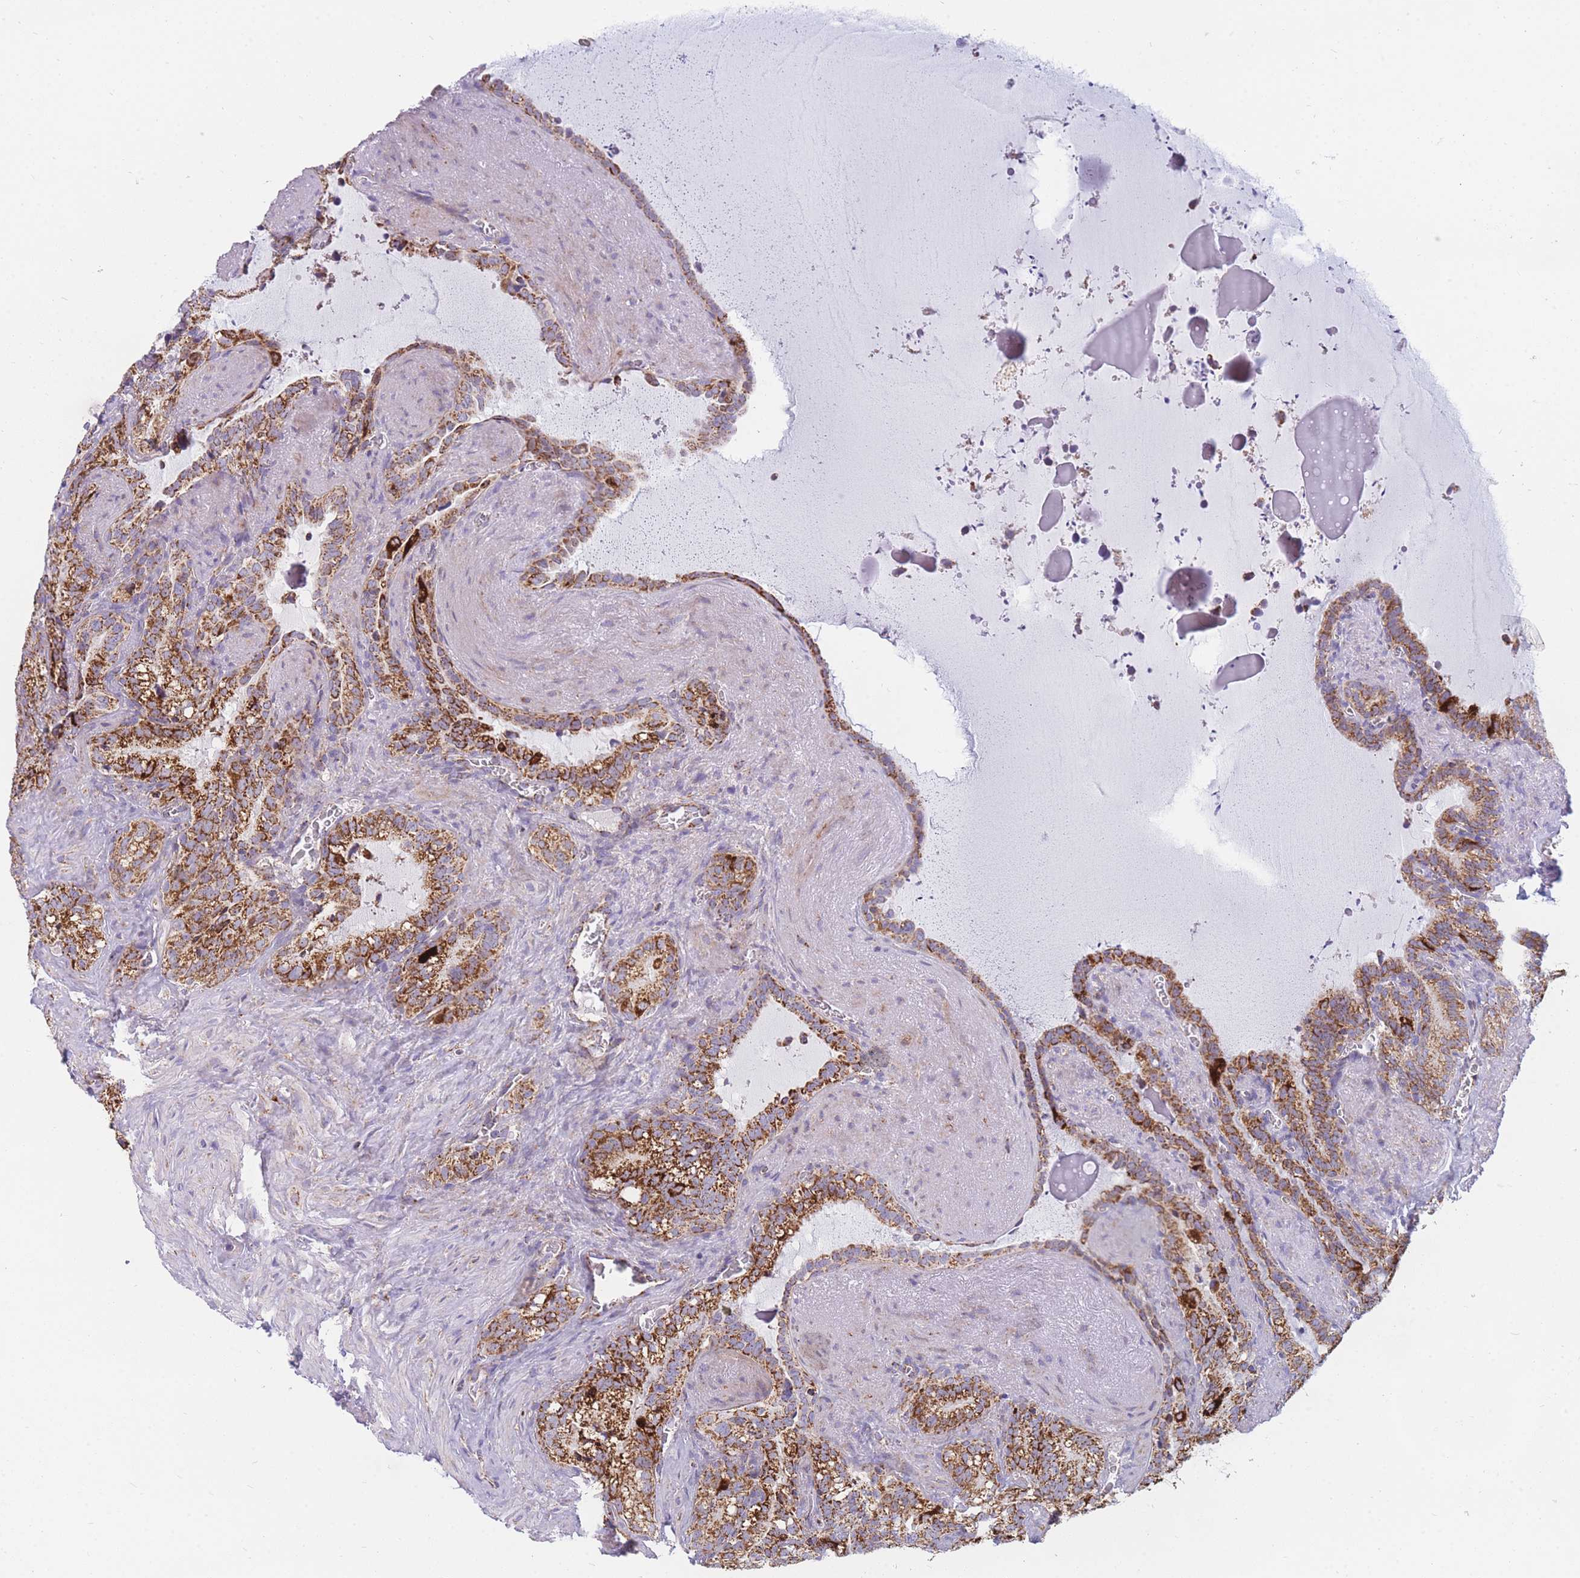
{"staining": {"intensity": "strong", "quantity": "25%-75%", "location": "cytoplasmic/membranous"}, "tissue": "seminal vesicle", "cell_type": "Glandular cells", "image_type": "normal", "snomed": [{"axis": "morphology", "description": "Normal tissue, NOS"}, {"axis": "topography", "description": "Prostate"}, {"axis": "topography", "description": "Seminal veicle"}], "caption": "IHC of unremarkable seminal vesicle exhibits high levels of strong cytoplasmic/membranous positivity in about 25%-75% of glandular cells. (DAB (3,3'-diaminobenzidine) IHC with brightfield microscopy, high magnification).", "gene": "DDX49", "patient": {"sex": "male", "age": 58}}